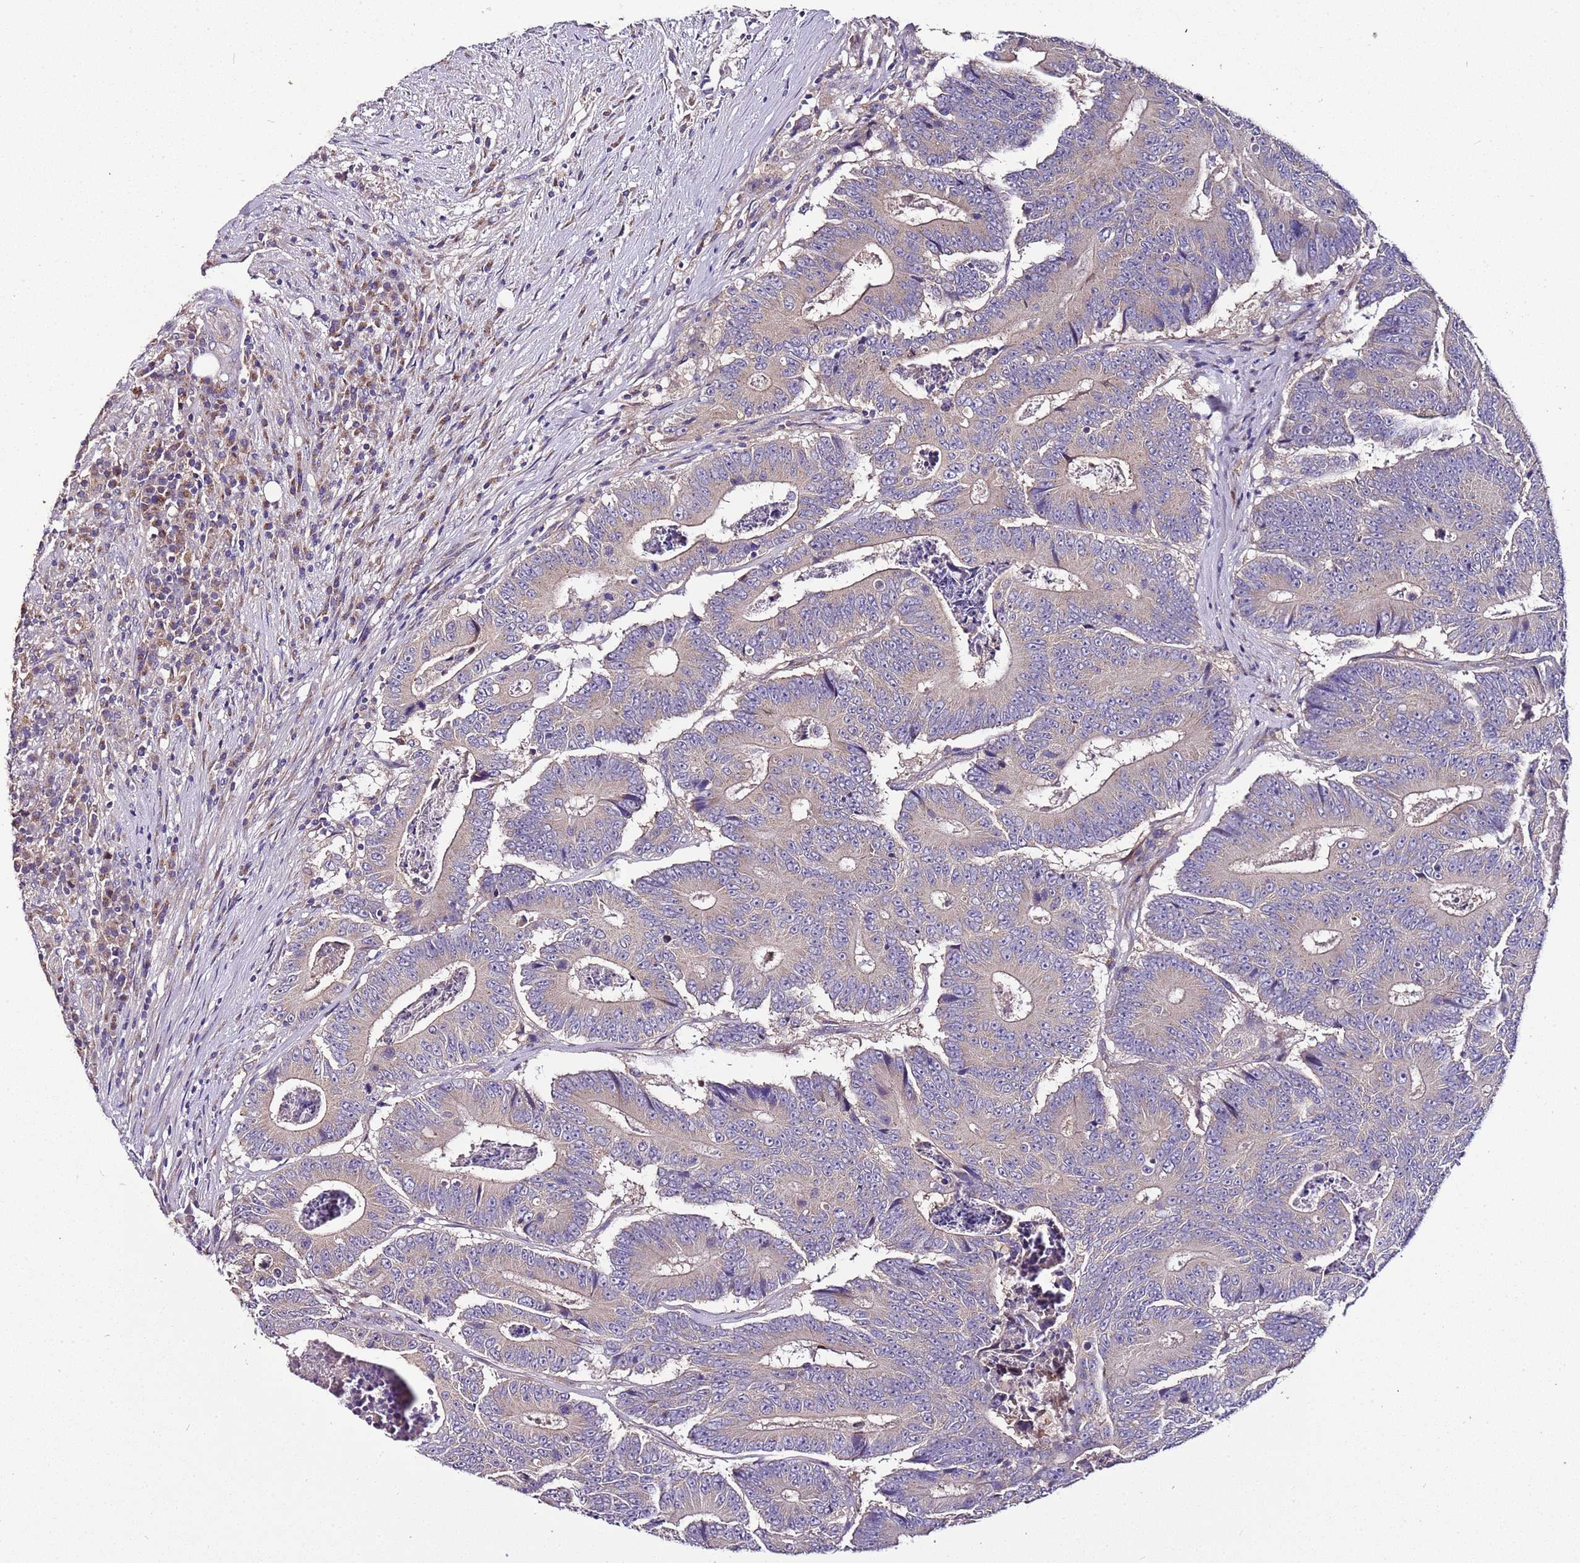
{"staining": {"intensity": "negative", "quantity": "none", "location": "none"}, "tissue": "colorectal cancer", "cell_type": "Tumor cells", "image_type": "cancer", "snomed": [{"axis": "morphology", "description": "Adenocarcinoma, NOS"}, {"axis": "topography", "description": "Colon"}], "caption": "Tumor cells show no significant positivity in adenocarcinoma (colorectal).", "gene": "FAM20A", "patient": {"sex": "male", "age": 83}}